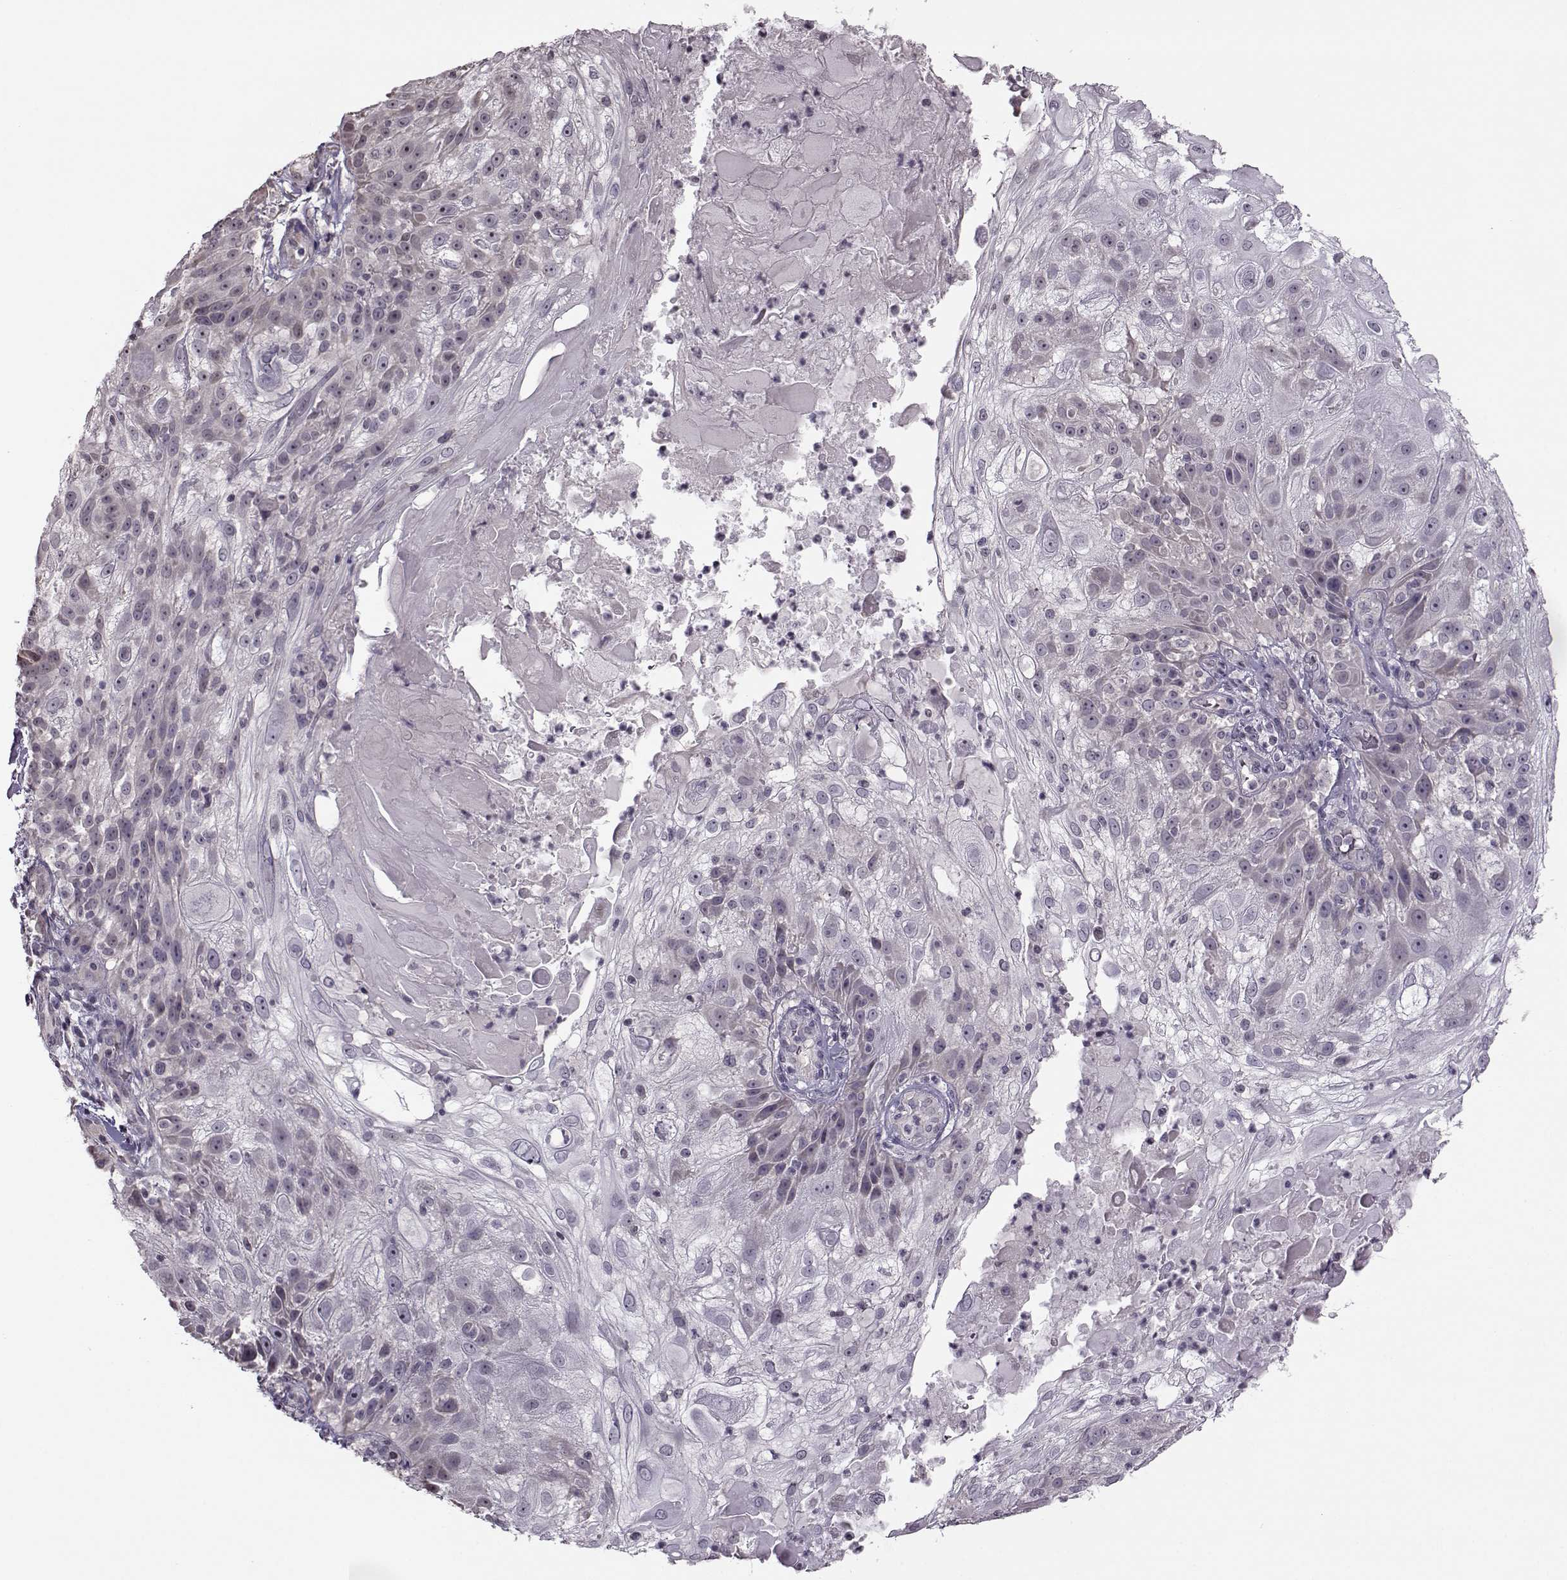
{"staining": {"intensity": "negative", "quantity": "none", "location": "none"}, "tissue": "skin cancer", "cell_type": "Tumor cells", "image_type": "cancer", "snomed": [{"axis": "morphology", "description": "Normal tissue, NOS"}, {"axis": "morphology", "description": "Squamous cell carcinoma, NOS"}, {"axis": "topography", "description": "Skin"}], "caption": "DAB immunohistochemical staining of skin cancer displays no significant positivity in tumor cells.", "gene": "FSHB", "patient": {"sex": "female", "age": 83}}